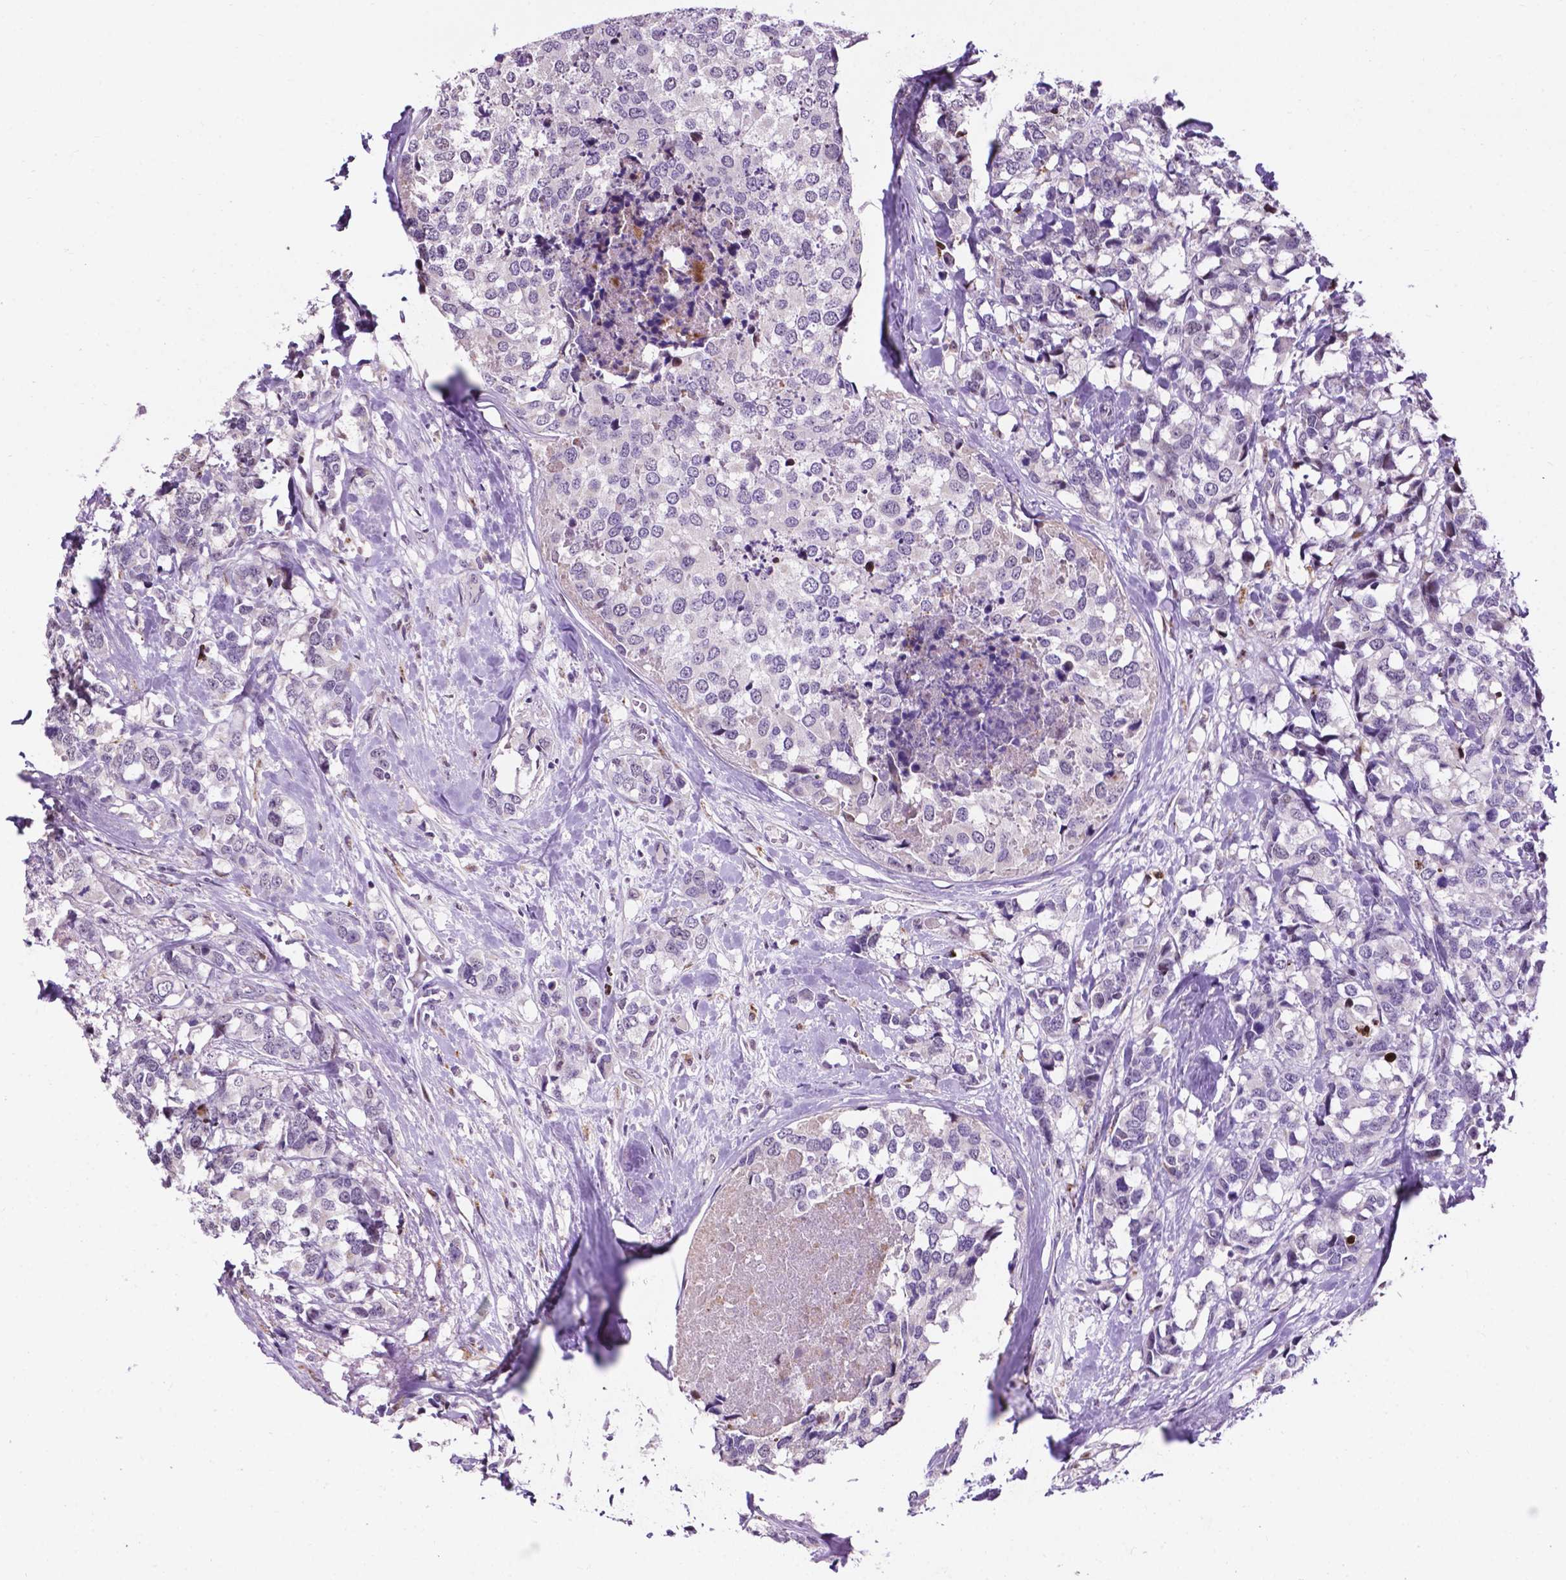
{"staining": {"intensity": "negative", "quantity": "none", "location": "none"}, "tissue": "breast cancer", "cell_type": "Tumor cells", "image_type": "cancer", "snomed": [{"axis": "morphology", "description": "Lobular carcinoma"}, {"axis": "topography", "description": "Breast"}], "caption": "Breast cancer was stained to show a protein in brown. There is no significant expression in tumor cells.", "gene": "SMAD3", "patient": {"sex": "female", "age": 59}}